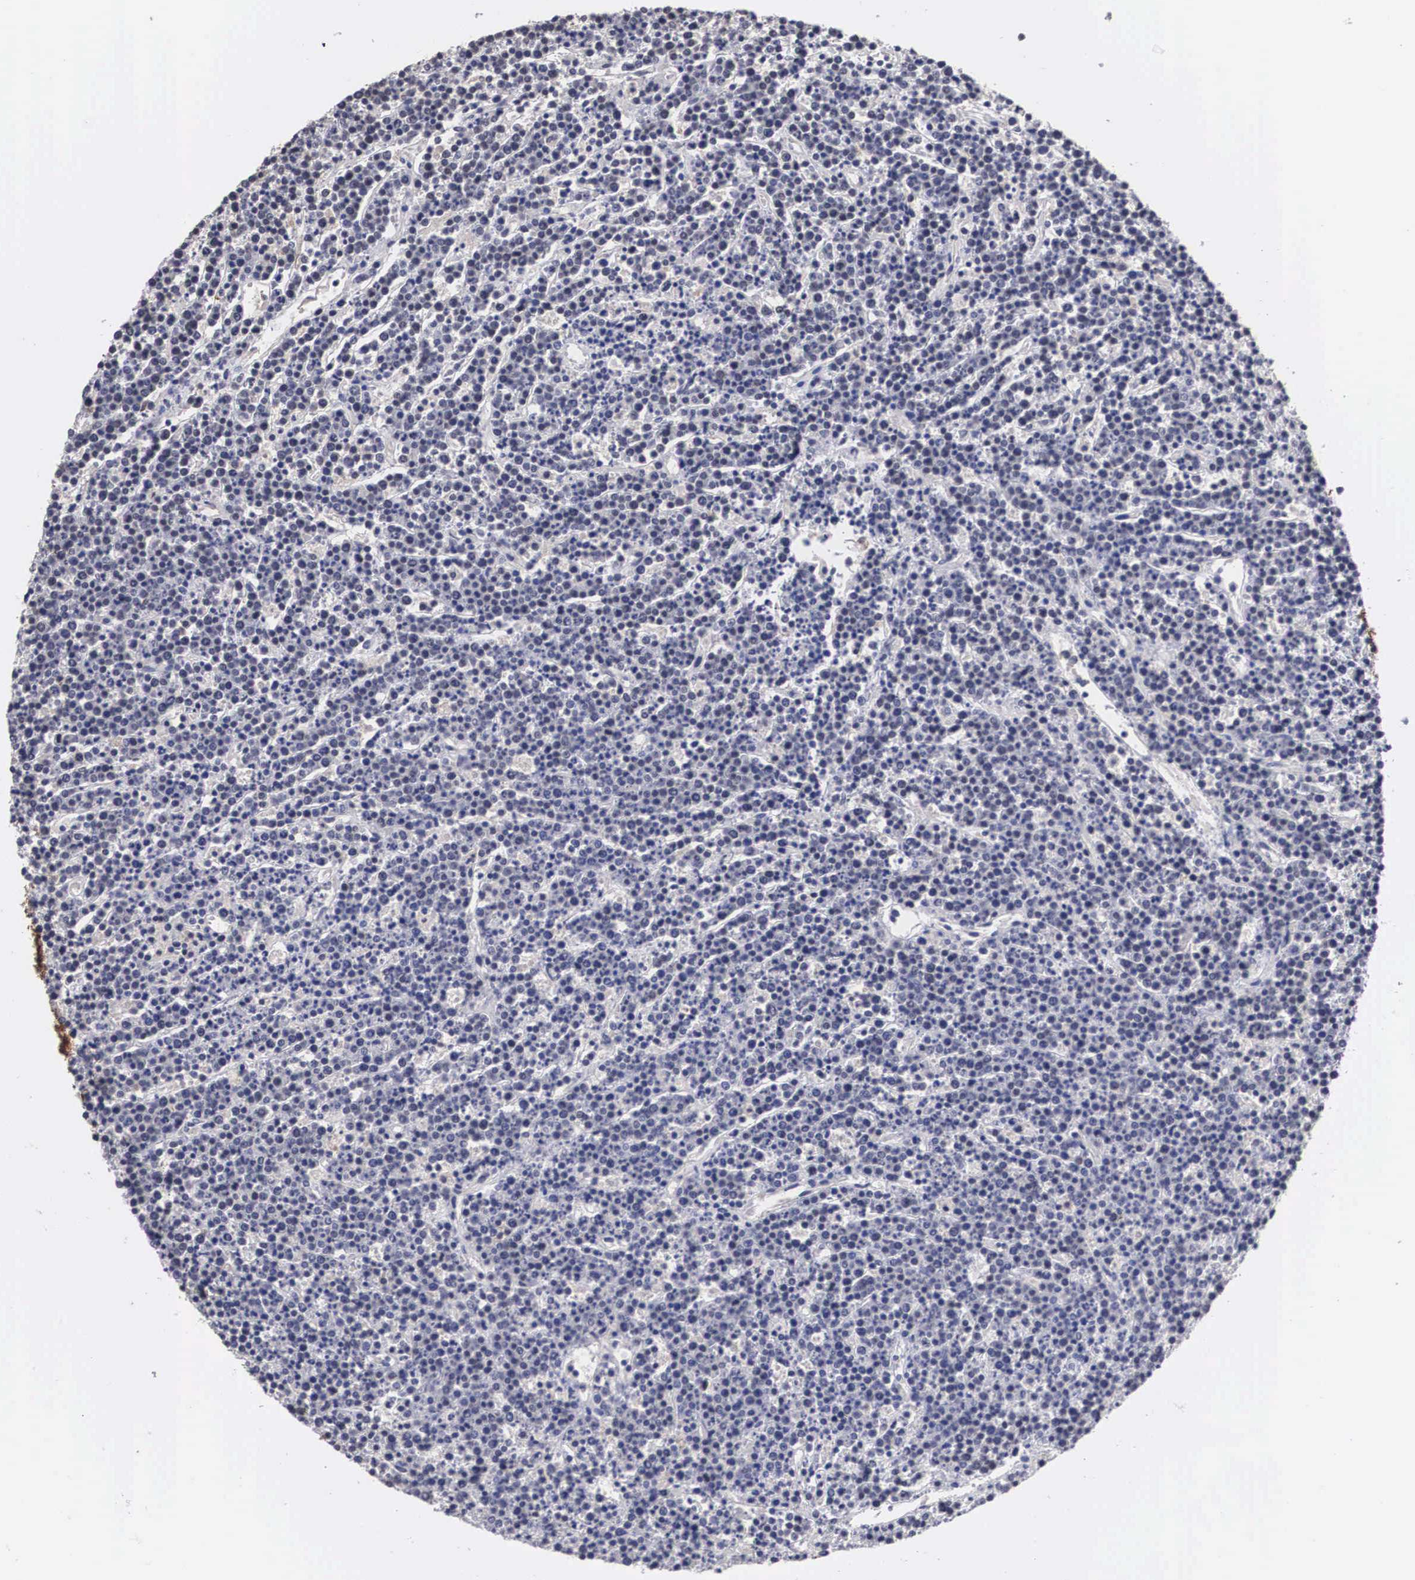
{"staining": {"intensity": "negative", "quantity": "none", "location": "none"}, "tissue": "lymphoma", "cell_type": "Tumor cells", "image_type": "cancer", "snomed": [{"axis": "morphology", "description": "Malignant lymphoma, non-Hodgkin's type, High grade"}, {"axis": "topography", "description": "Ovary"}], "caption": "This is an immunohistochemistry histopathology image of lymphoma. There is no staining in tumor cells.", "gene": "HMOX1", "patient": {"sex": "female", "age": 56}}